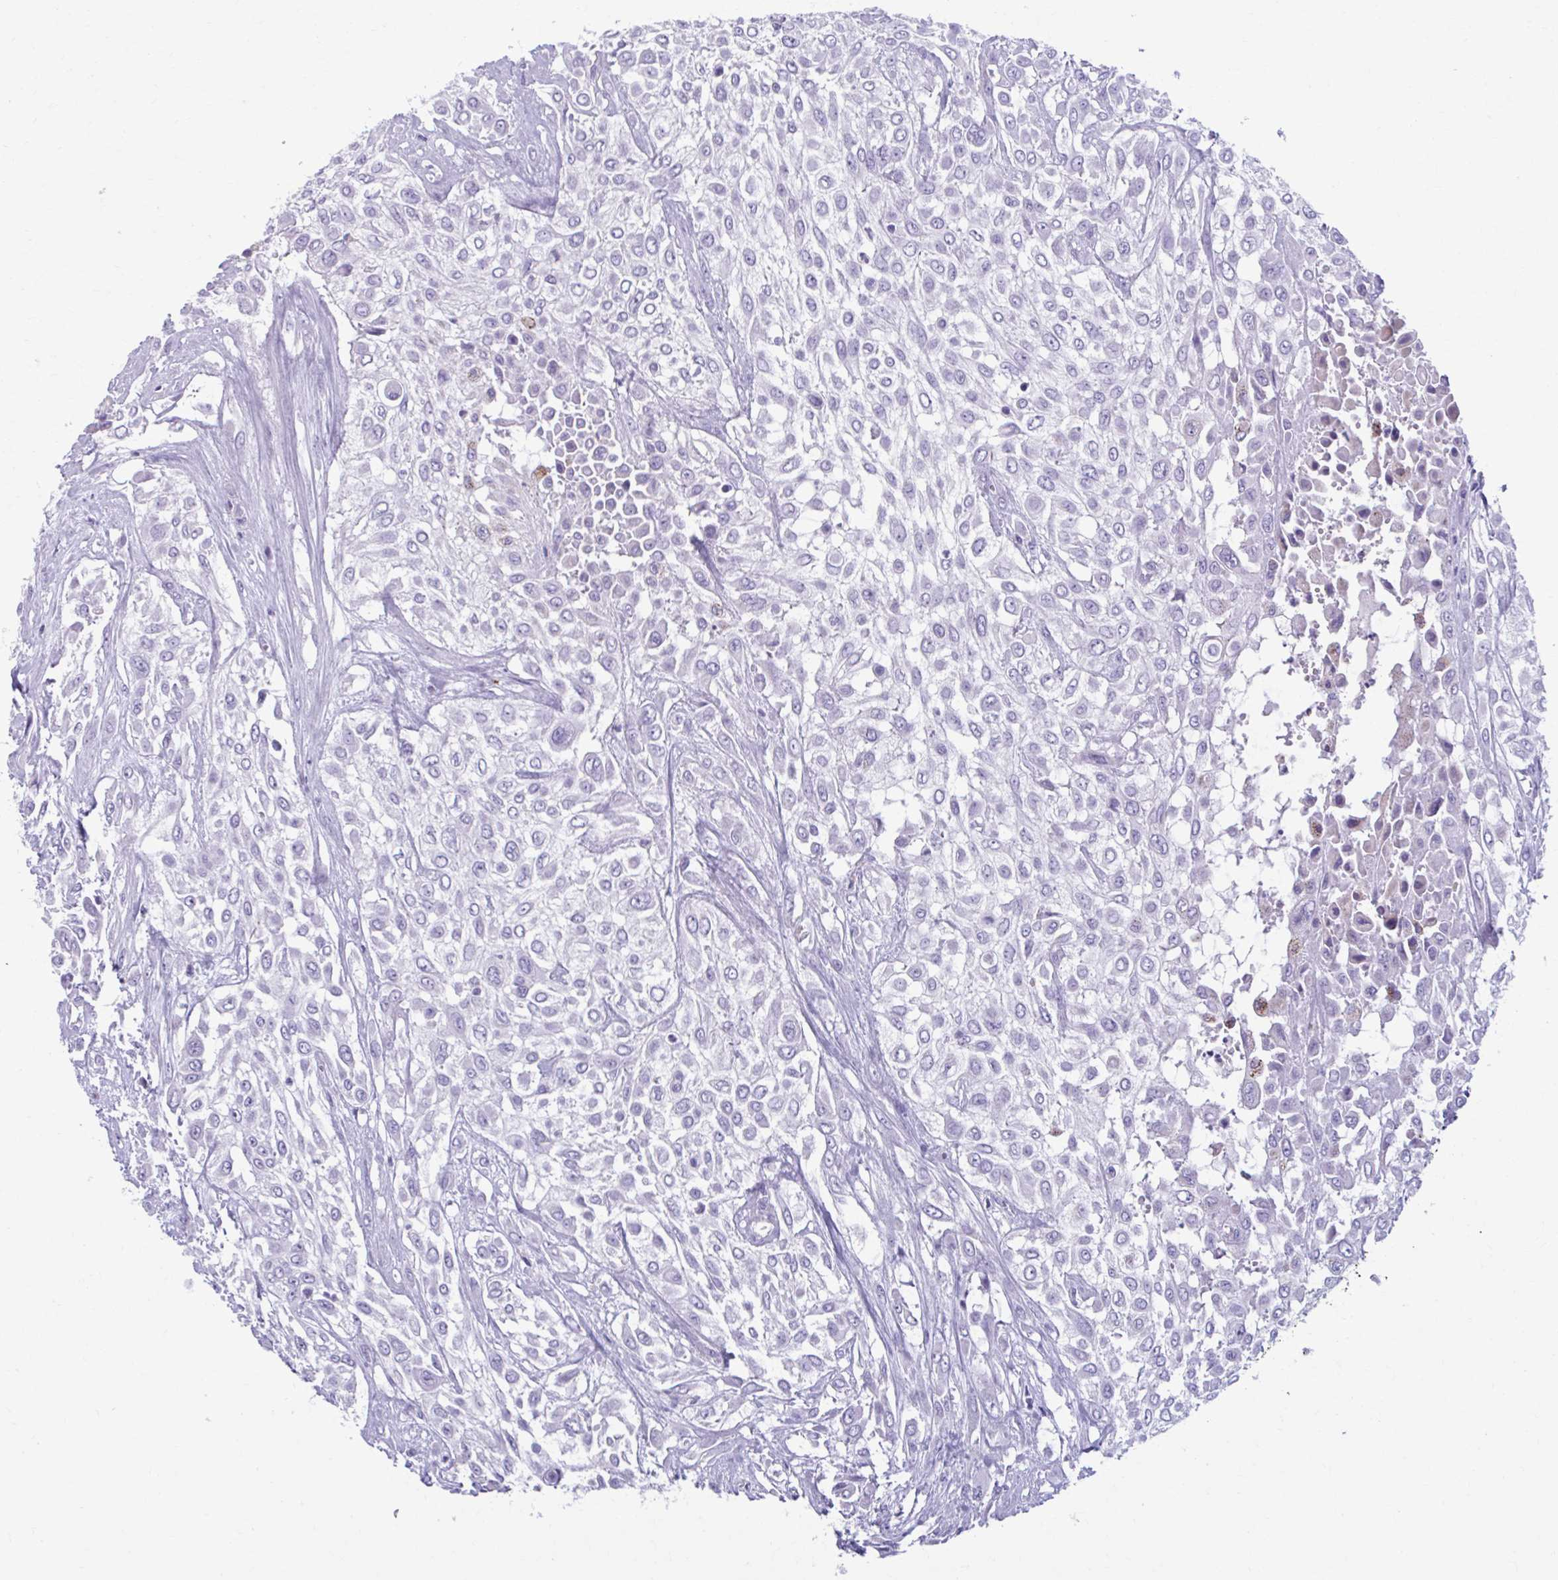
{"staining": {"intensity": "moderate", "quantity": "<25%", "location": "cytoplasmic/membranous"}, "tissue": "urothelial cancer", "cell_type": "Tumor cells", "image_type": "cancer", "snomed": [{"axis": "morphology", "description": "Urothelial carcinoma, High grade"}, {"axis": "topography", "description": "Urinary bladder"}], "caption": "Tumor cells exhibit moderate cytoplasmic/membranous expression in about <25% of cells in high-grade urothelial carcinoma.", "gene": "C12orf71", "patient": {"sex": "male", "age": 57}}